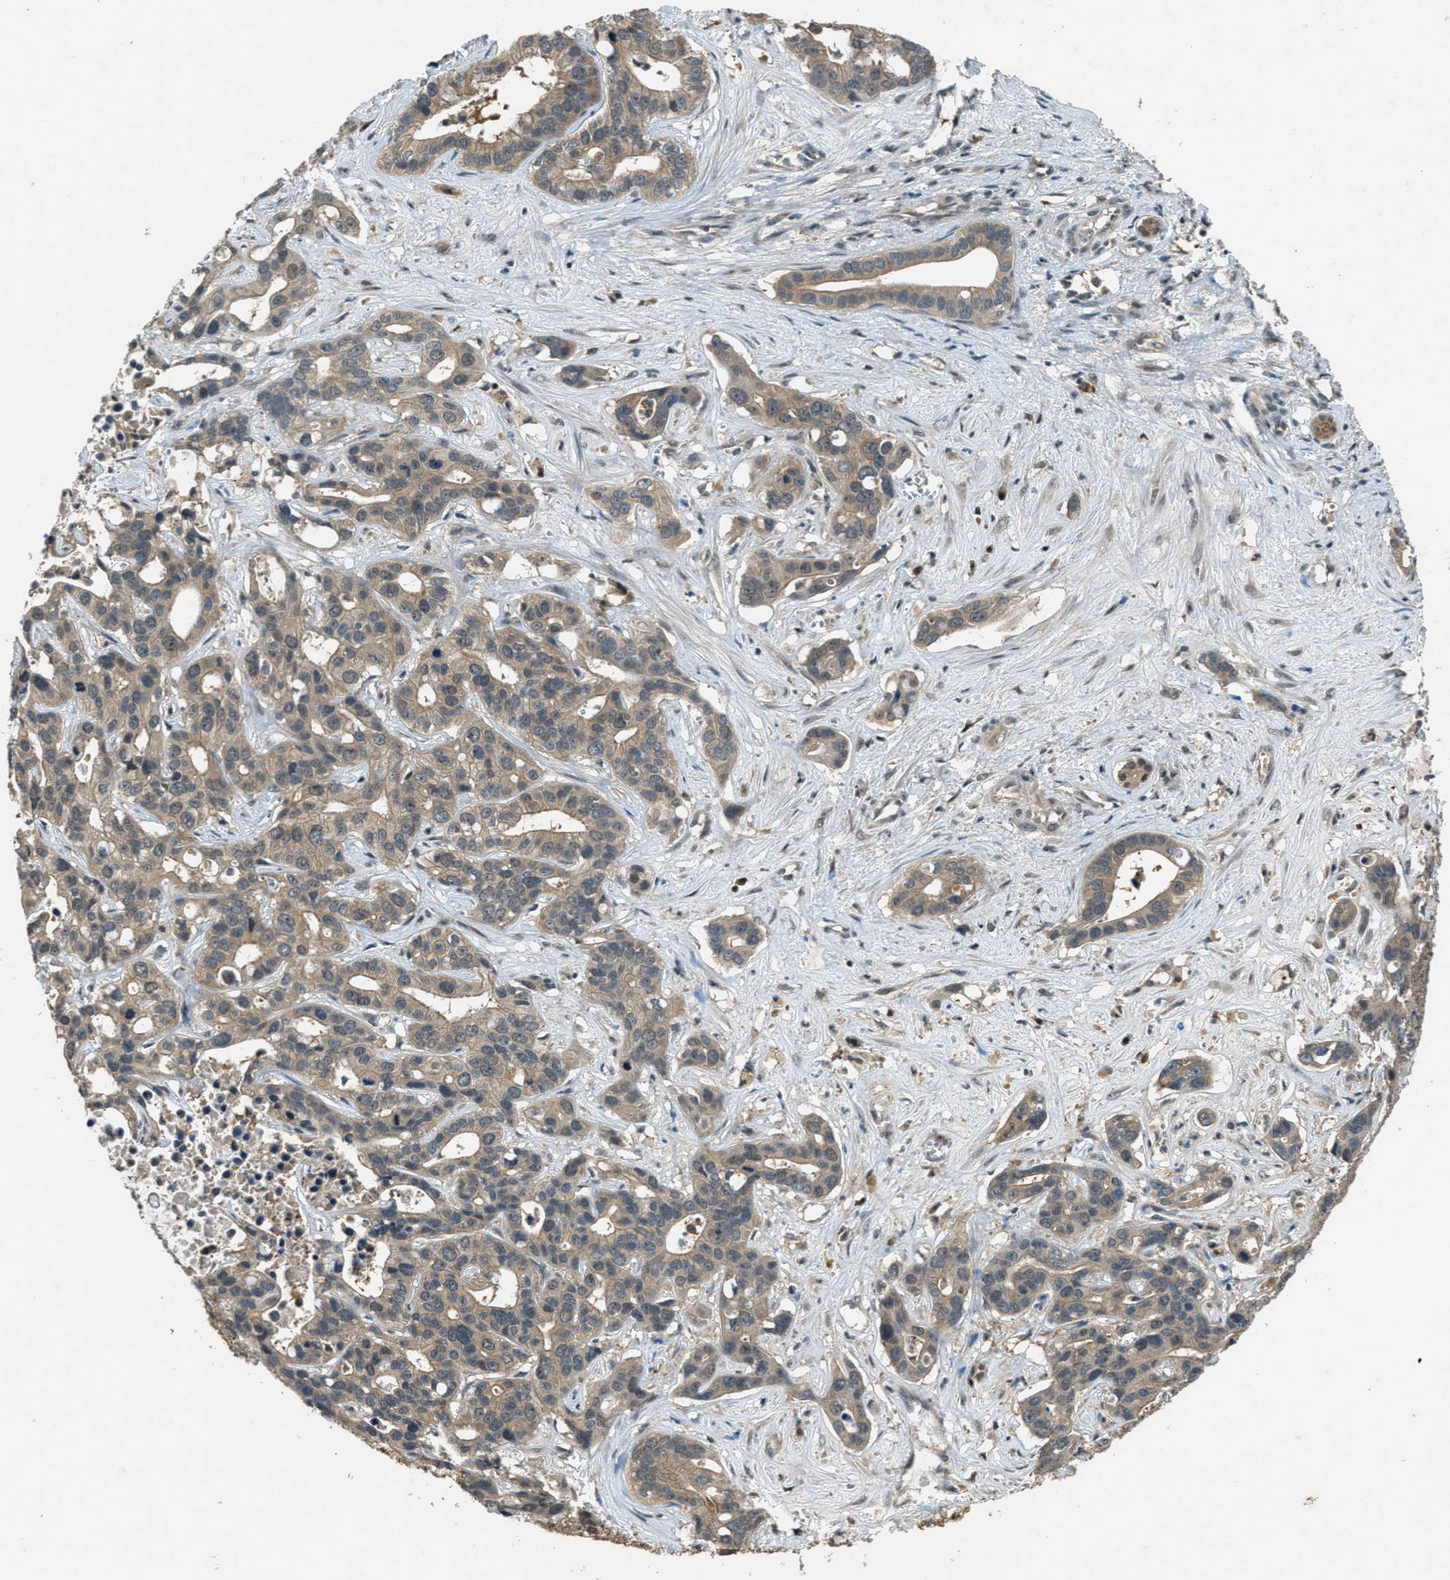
{"staining": {"intensity": "moderate", "quantity": ">75%", "location": "cytoplasmic/membranous"}, "tissue": "liver cancer", "cell_type": "Tumor cells", "image_type": "cancer", "snomed": [{"axis": "morphology", "description": "Cholangiocarcinoma"}, {"axis": "topography", "description": "Liver"}], "caption": "Liver cancer (cholangiocarcinoma) stained with a brown dye exhibits moderate cytoplasmic/membranous positive positivity in approximately >75% of tumor cells.", "gene": "DUSP6", "patient": {"sex": "female", "age": 65}}